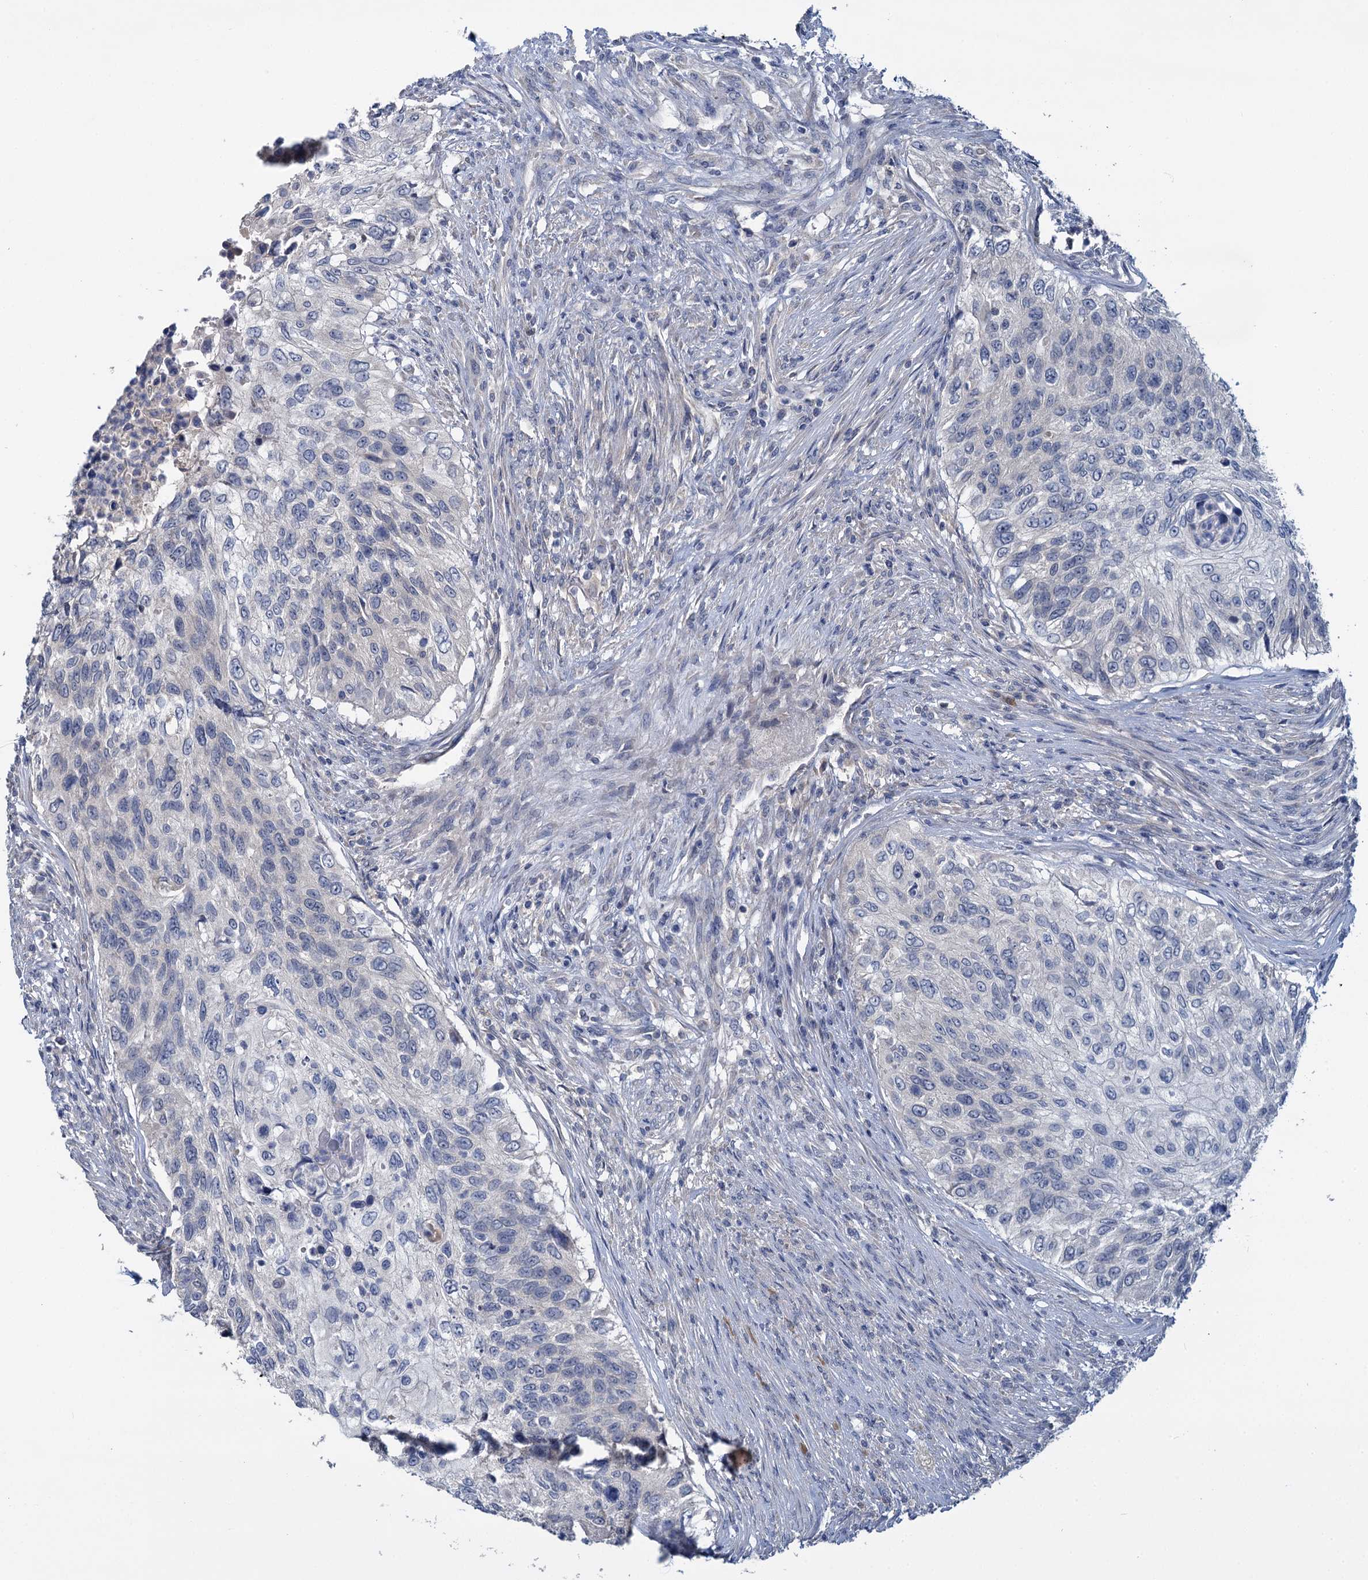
{"staining": {"intensity": "negative", "quantity": "none", "location": "none"}, "tissue": "urothelial cancer", "cell_type": "Tumor cells", "image_type": "cancer", "snomed": [{"axis": "morphology", "description": "Urothelial carcinoma, High grade"}, {"axis": "topography", "description": "Urinary bladder"}], "caption": "Histopathology image shows no significant protein staining in tumor cells of urothelial carcinoma (high-grade). The staining was performed using DAB (3,3'-diaminobenzidine) to visualize the protein expression in brown, while the nuclei were stained in blue with hematoxylin (Magnification: 20x).", "gene": "ANKRD42", "patient": {"sex": "female", "age": 60}}